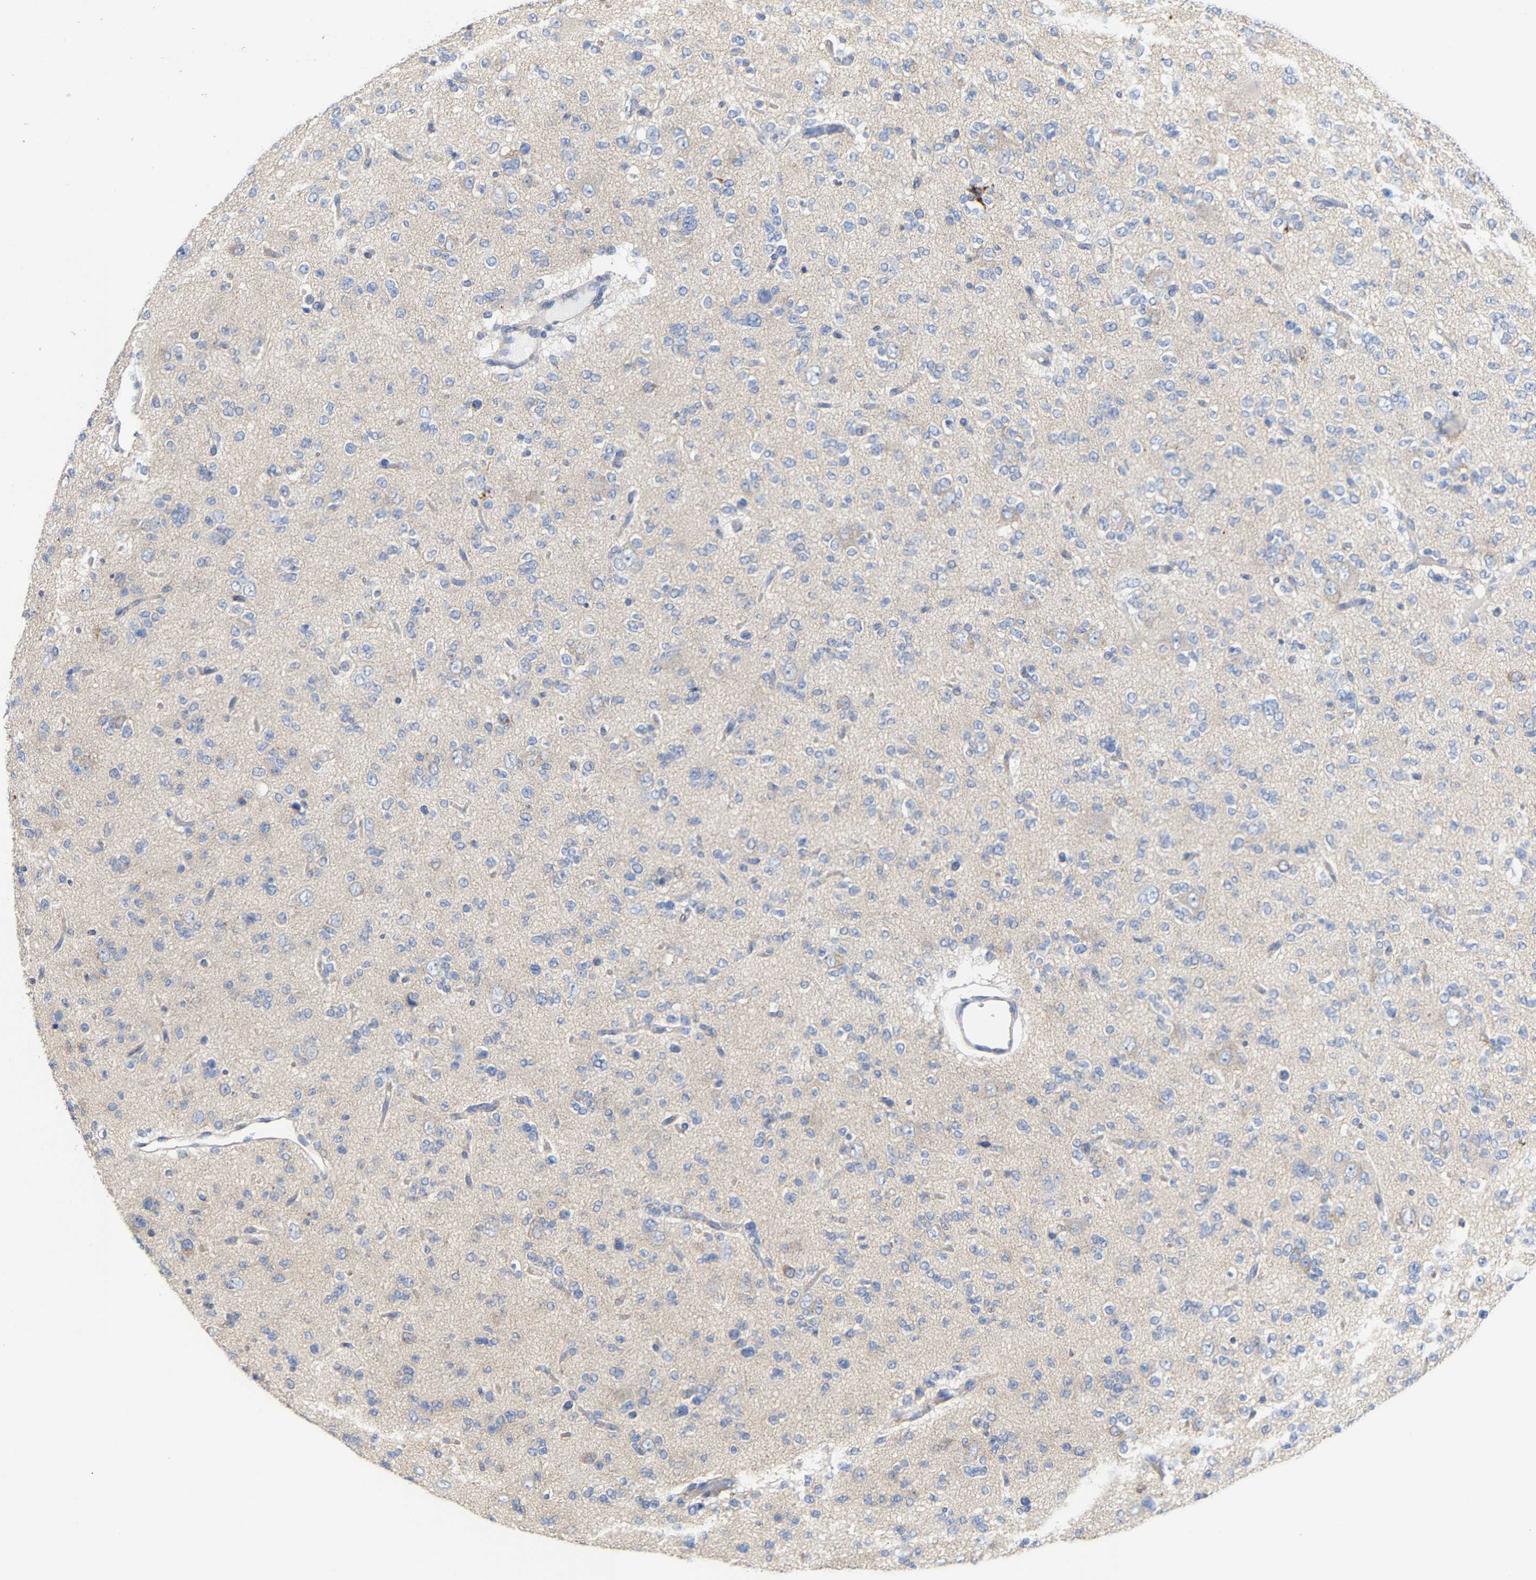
{"staining": {"intensity": "weak", "quantity": "<25%", "location": "cytoplasmic/membranous"}, "tissue": "glioma", "cell_type": "Tumor cells", "image_type": "cancer", "snomed": [{"axis": "morphology", "description": "Glioma, malignant, Low grade"}, {"axis": "topography", "description": "Brain"}], "caption": "Immunohistochemical staining of human low-grade glioma (malignant) exhibits no significant staining in tumor cells.", "gene": "PPP1R15A", "patient": {"sex": "male", "age": 38}}